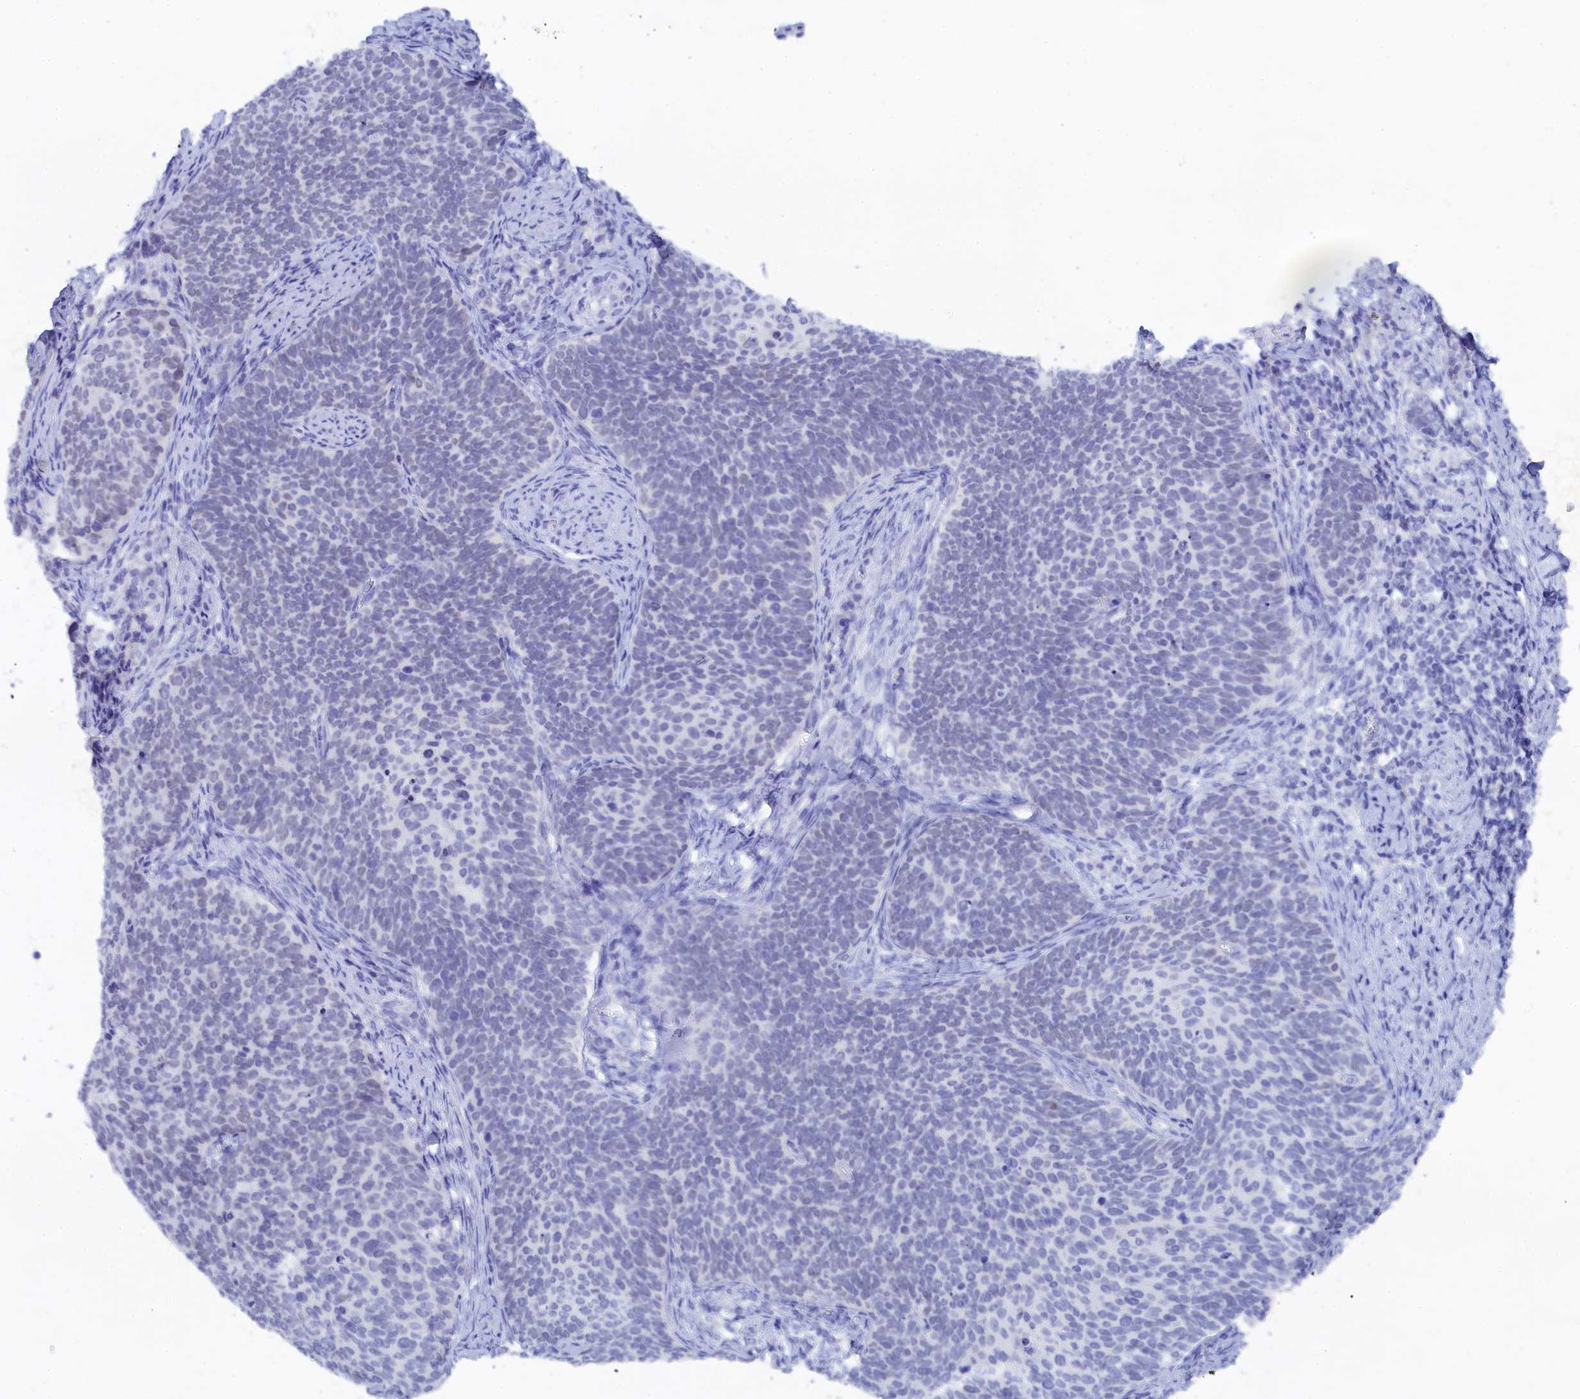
{"staining": {"intensity": "negative", "quantity": "none", "location": "none"}, "tissue": "cervical cancer", "cell_type": "Tumor cells", "image_type": "cancer", "snomed": [{"axis": "morphology", "description": "Normal tissue, NOS"}, {"axis": "morphology", "description": "Squamous cell carcinoma, NOS"}, {"axis": "topography", "description": "Cervix"}], "caption": "DAB immunohistochemical staining of human cervical squamous cell carcinoma shows no significant expression in tumor cells.", "gene": "TRIM10", "patient": {"sex": "female", "age": 39}}